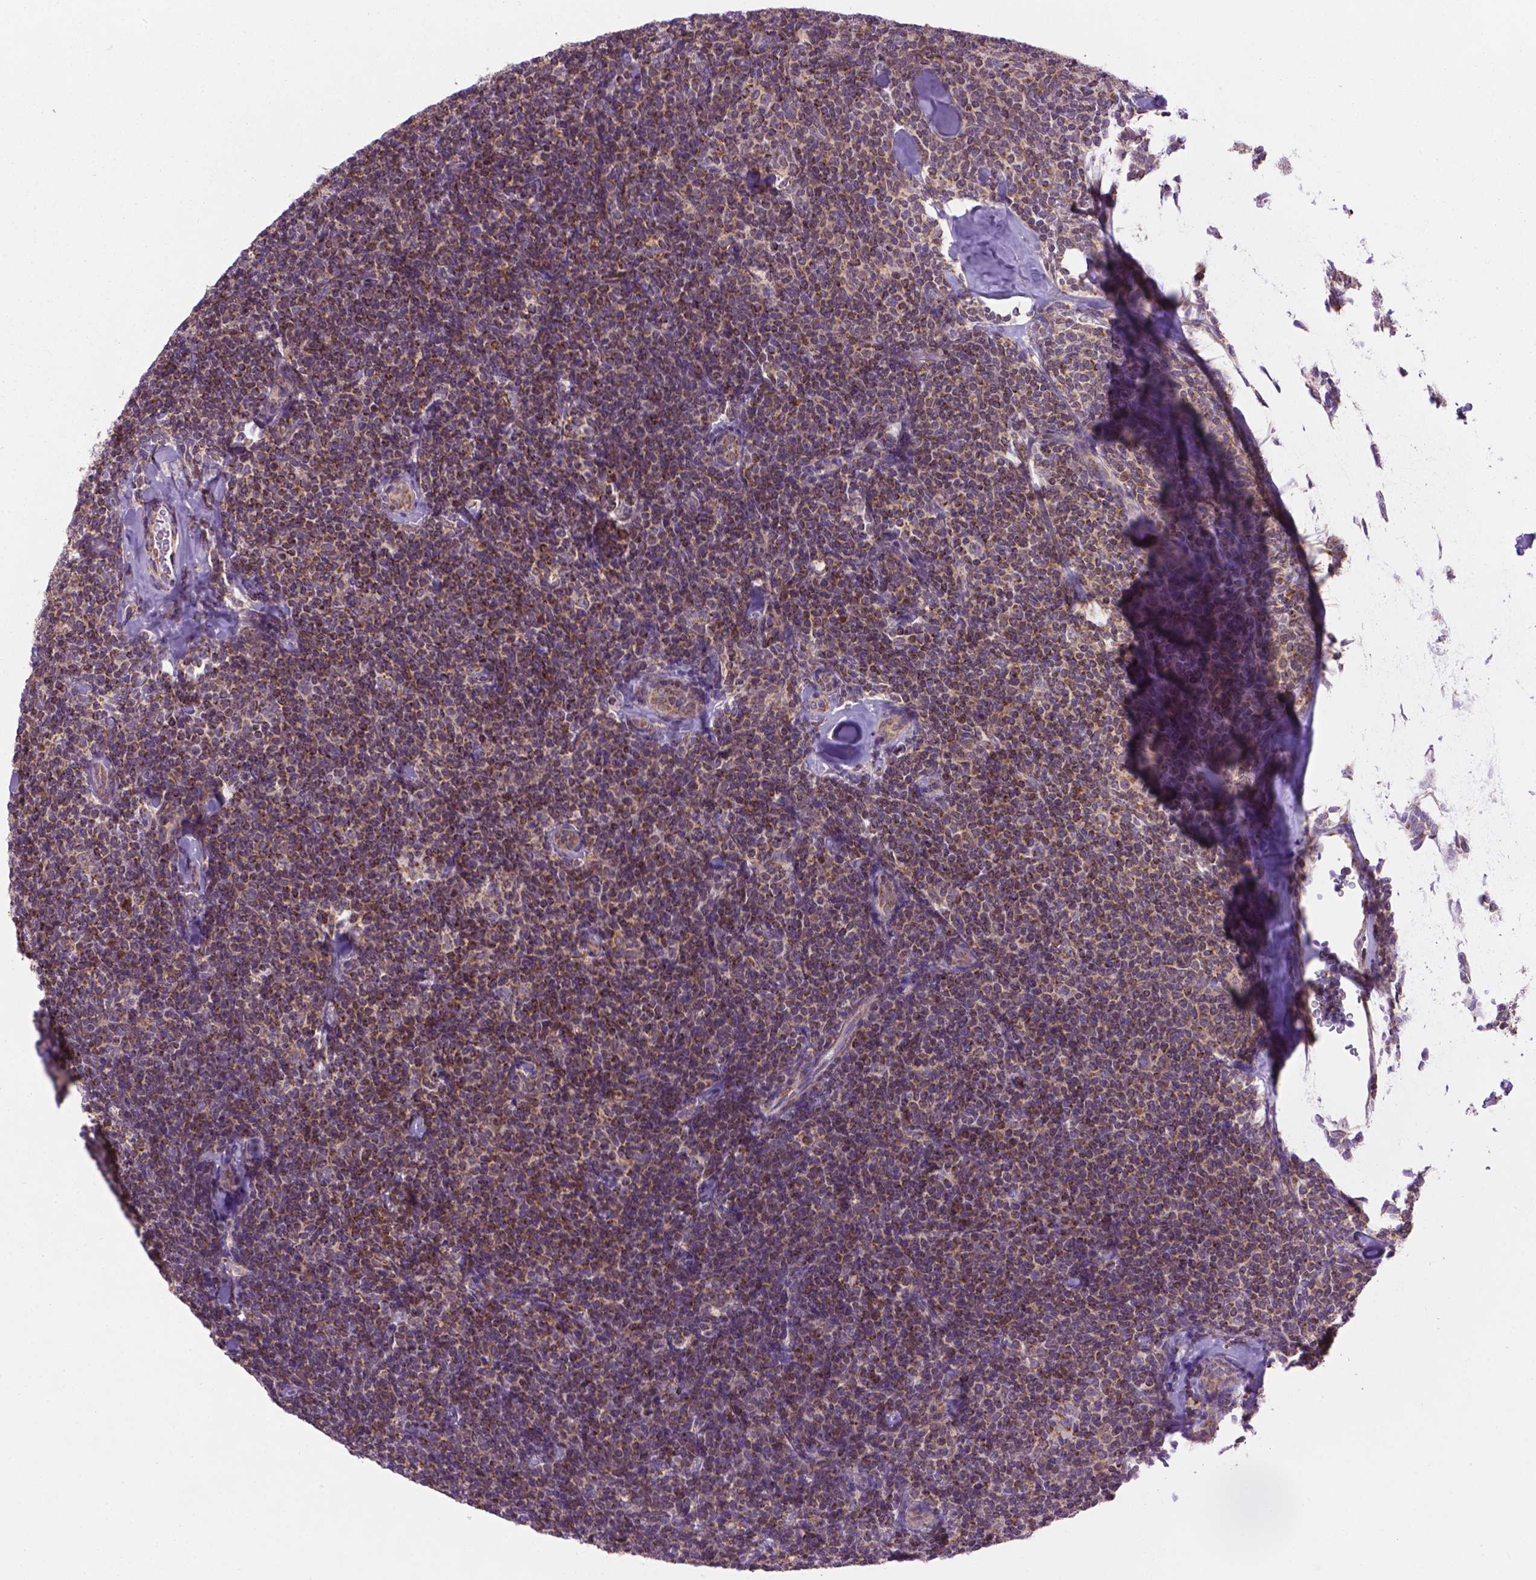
{"staining": {"intensity": "weak", "quantity": "25%-75%", "location": "cytoplasmic/membranous"}, "tissue": "lymphoma", "cell_type": "Tumor cells", "image_type": "cancer", "snomed": [{"axis": "morphology", "description": "Malignant lymphoma, non-Hodgkin's type, Low grade"}, {"axis": "topography", "description": "Lymph node"}], "caption": "Immunohistochemistry histopathology image of human malignant lymphoma, non-Hodgkin's type (low-grade) stained for a protein (brown), which displays low levels of weak cytoplasmic/membranous staining in approximately 25%-75% of tumor cells.", "gene": "PYCR3", "patient": {"sex": "female", "age": 56}}